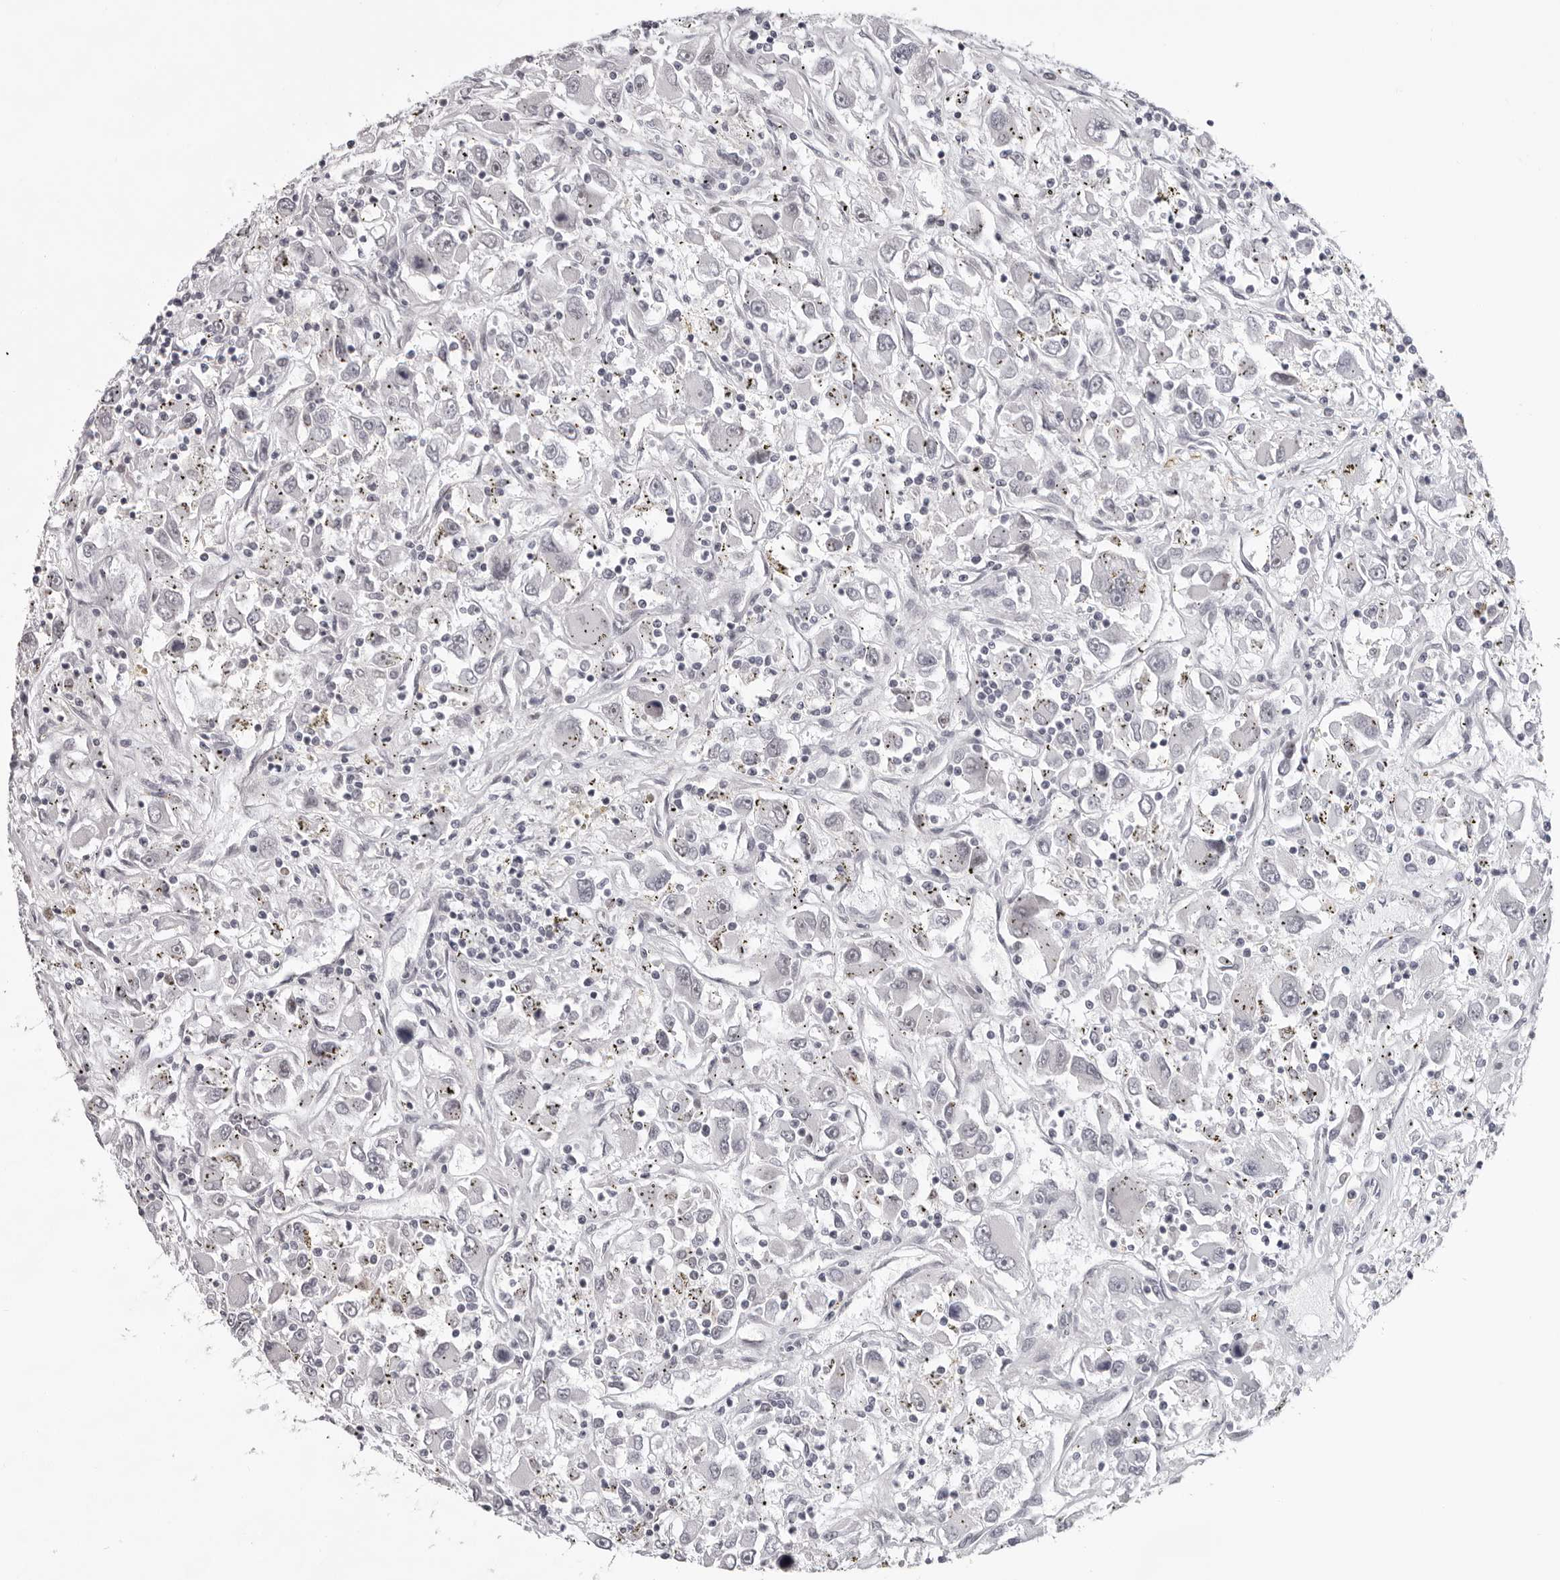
{"staining": {"intensity": "negative", "quantity": "none", "location": "none"}, "tissue": "renal cancer", "cell_type": "Tumor cells", "image_type": "cancer", "snomed": [{"axis": "morphology", "description": "Adenocarcinoma, NOS"}, {"axis": "topography", "description": "Kidney"}], "caption": "High magnification brightfield microscopy of adenocarcinoma (renal) stained with DAB (brown) and counterstained with hematoxylin (blue): tumor cells show no significant positivity.", "gene": "EXOSC10", "patient": {"sex": "female", "age": 52}}